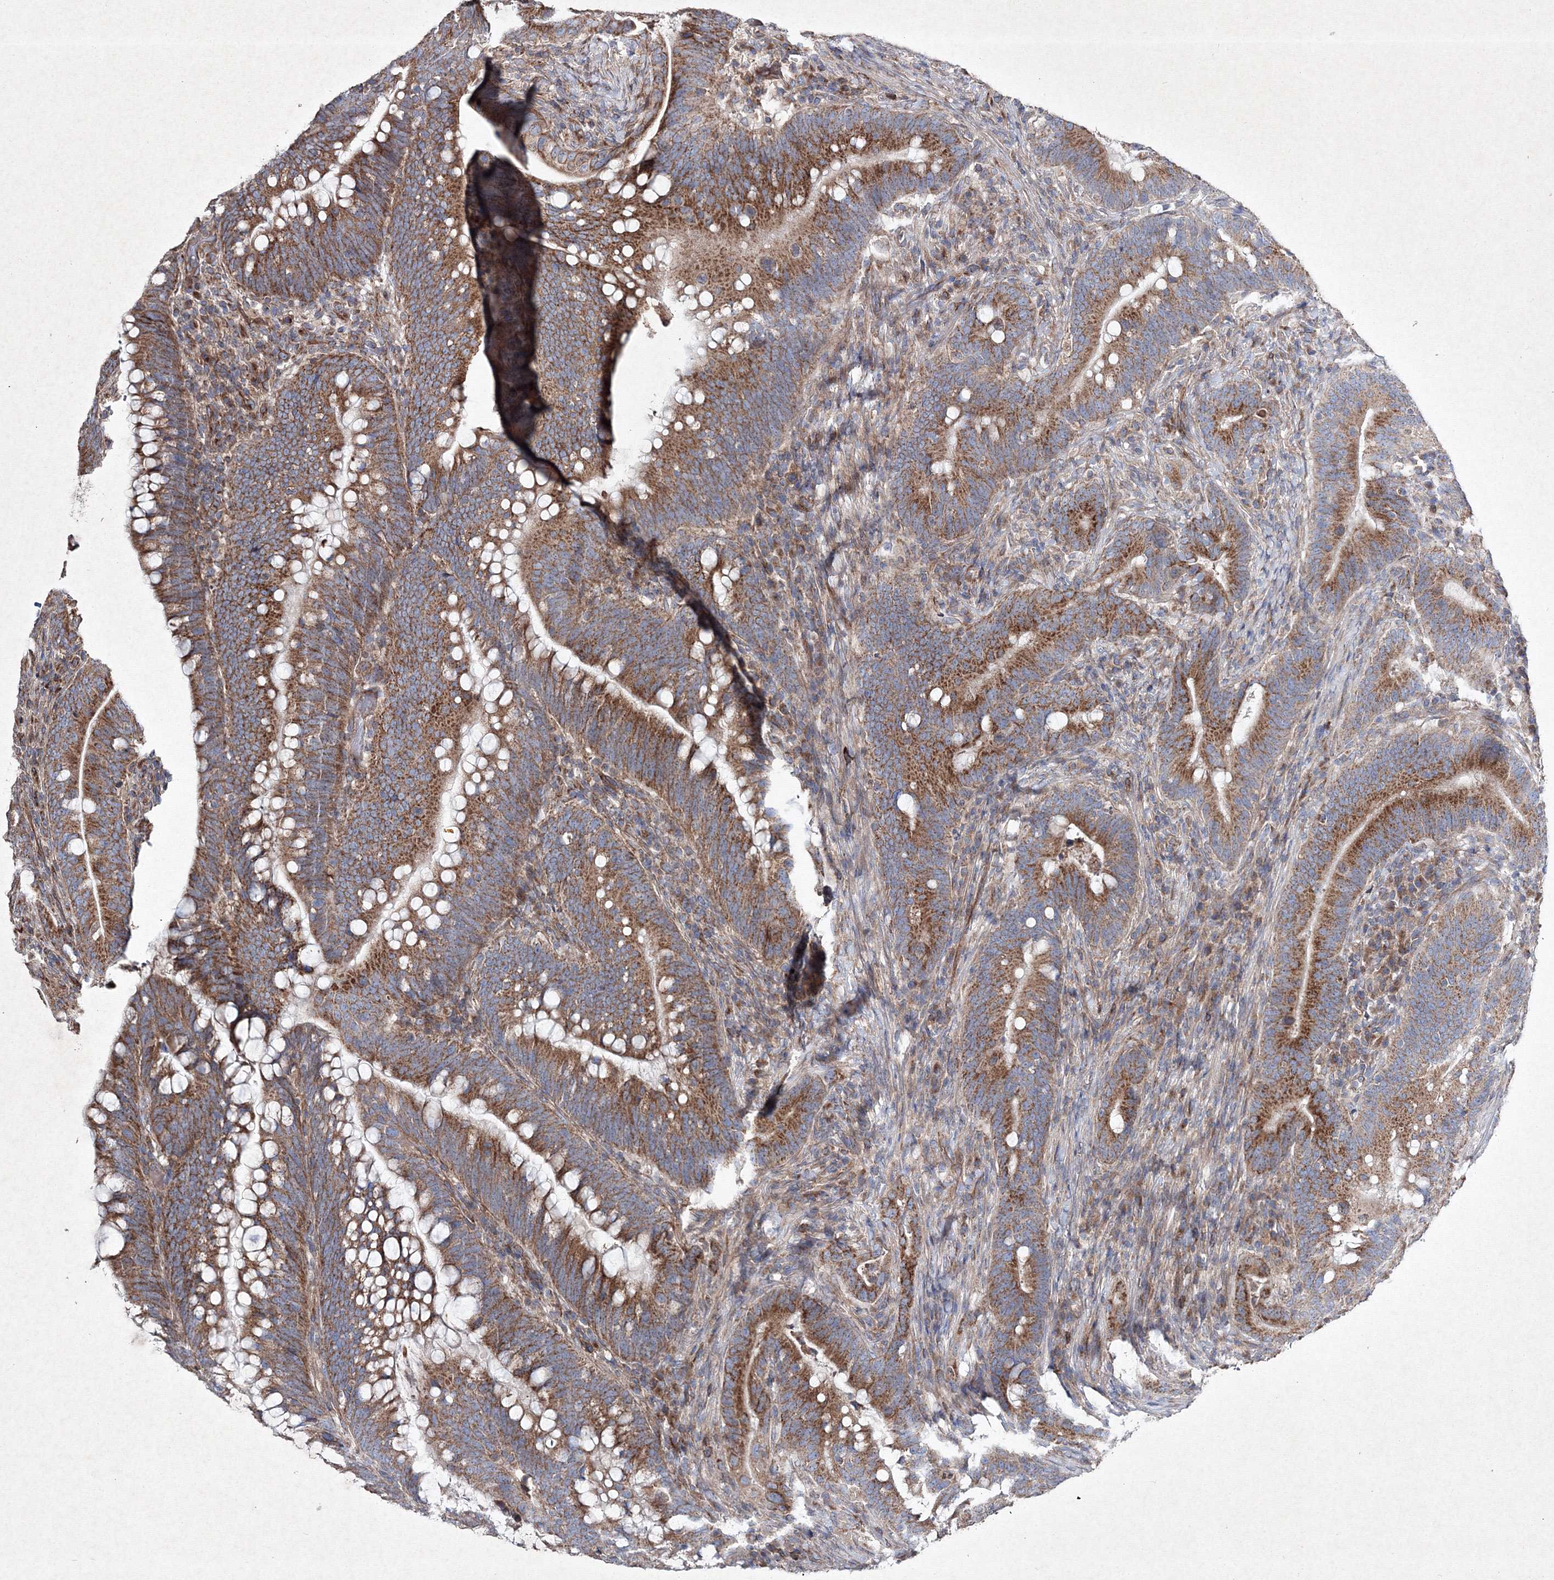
{"staining": {"intensity": "strong", "quantity": ">75%", "location": "cytoplasmic/membranous"}, "tissue": "colorectal cancer", "cell_type": "Tumor cells", "image_type": "cancer", "snomed": [{"axis": "morphology", "description": "Adenocarcinoma, NOS"}, {"axis": "topography", "description": "Colon"}], "caption": "Protein analysis of adenocarcinoma (colorectal) tissue reveals strong cytoplasmic/membranous staining in approximately >75% of tumor cells.", "gene": "GFM1", "patient": {"sex": "female", "age": 66}}